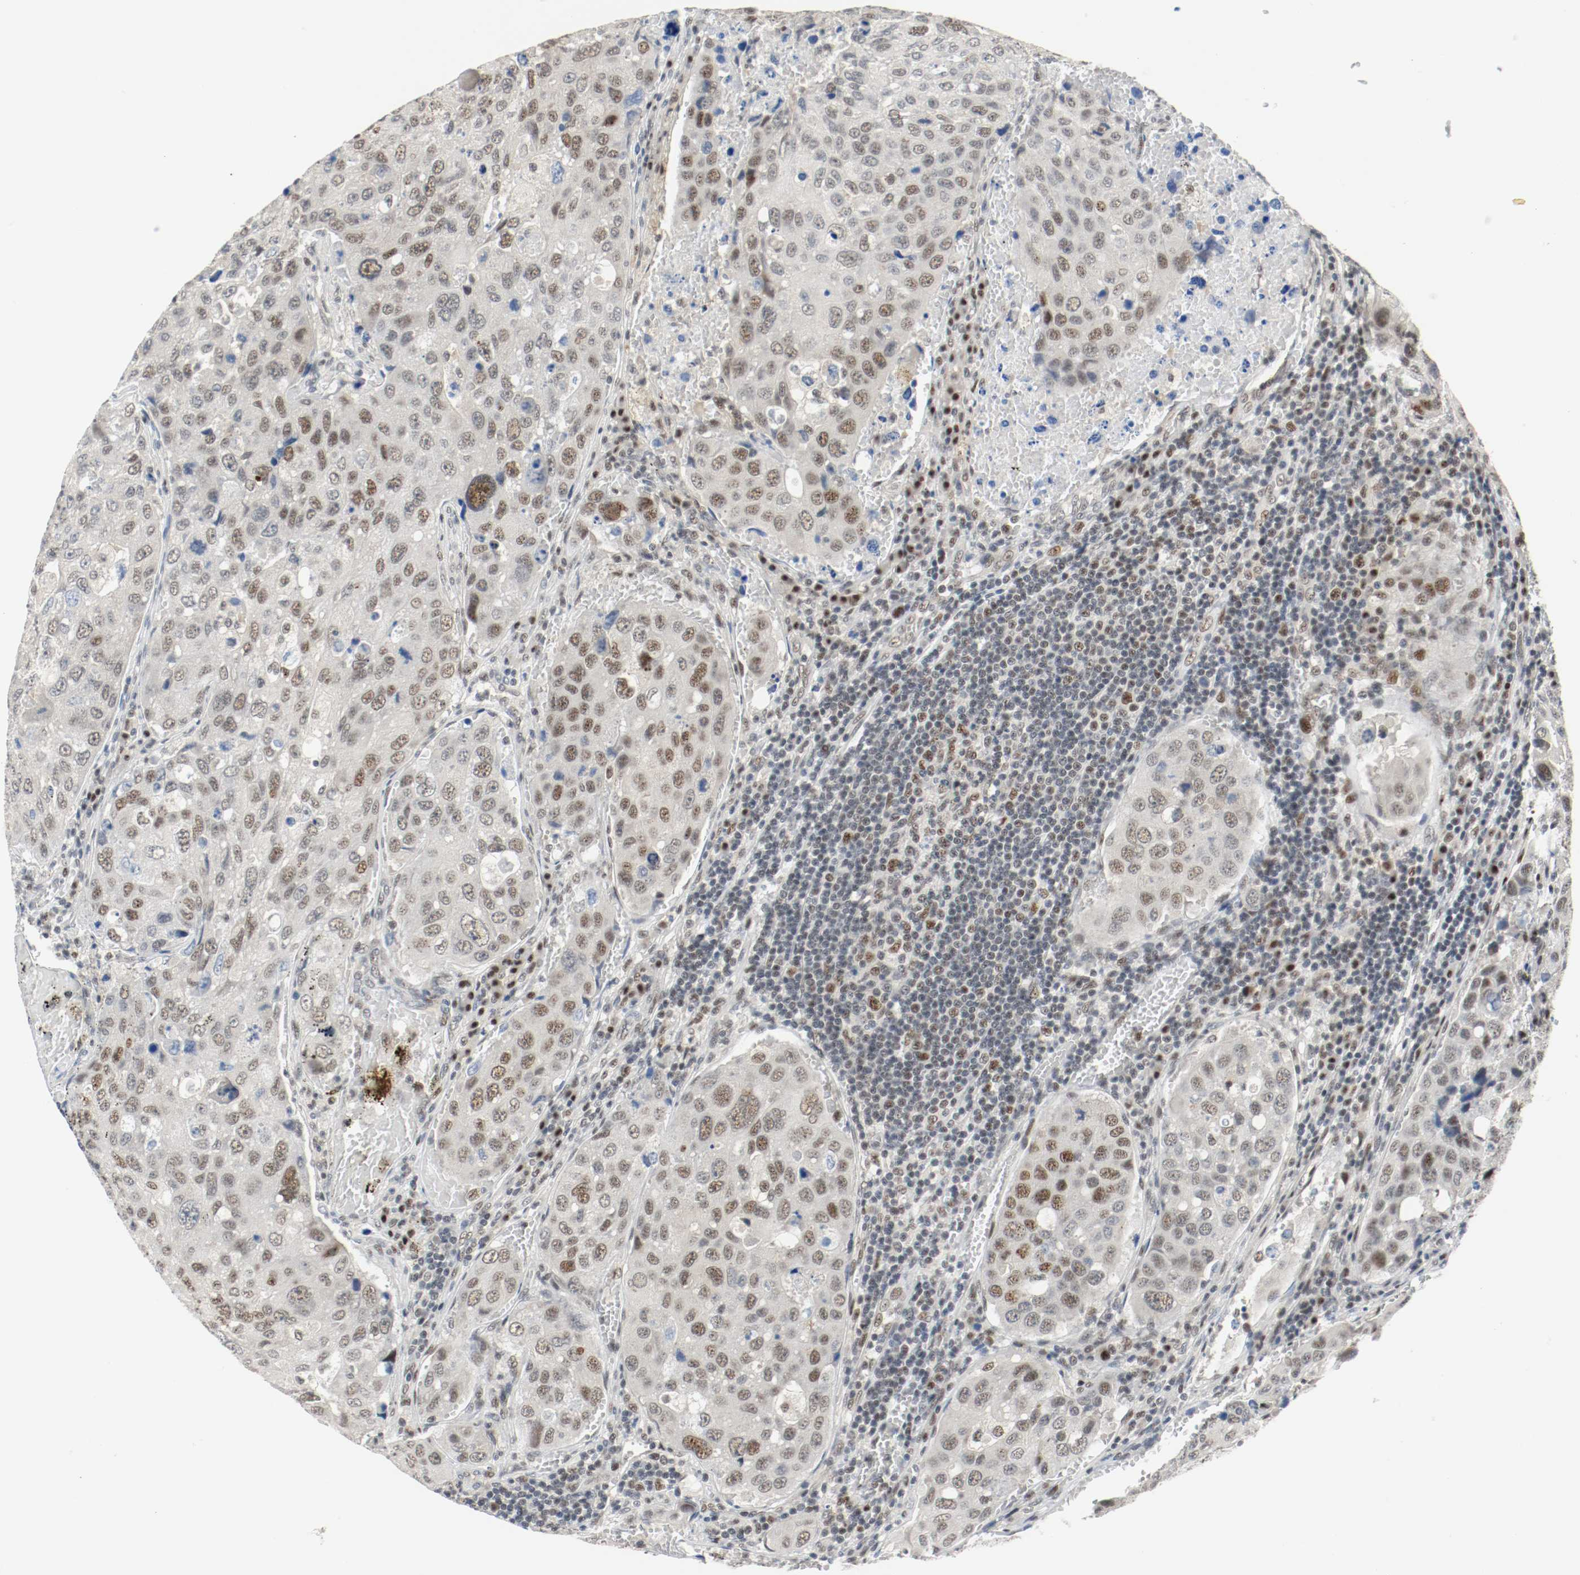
{"staining": {"intensity": "moderate", "quantity": "<25%", "location": "nuclear"}, "tissue": "urothelial cancer", "cell_type": "Tumor cells", "image_type": "cancer", "snomed": [{"axis": "morphology", "description": "Urothelial carcinoma, High grade"}, {"axis": "topography", "description": "Lymph node"}, {"axis": "topography", "description": "Urinary bladder"}], "caption": "IHC image of neoplastic tissue: urothelial carcinoma (high-grade) stained using immunohistochemistry (IHC) displays low levels of moderate protein expression localized specifically in the nuclear of tumor cells, appearing as a nuclear brown color.", "gene": "ASH1L", "patient": {"sex": "male", "age": 51}}